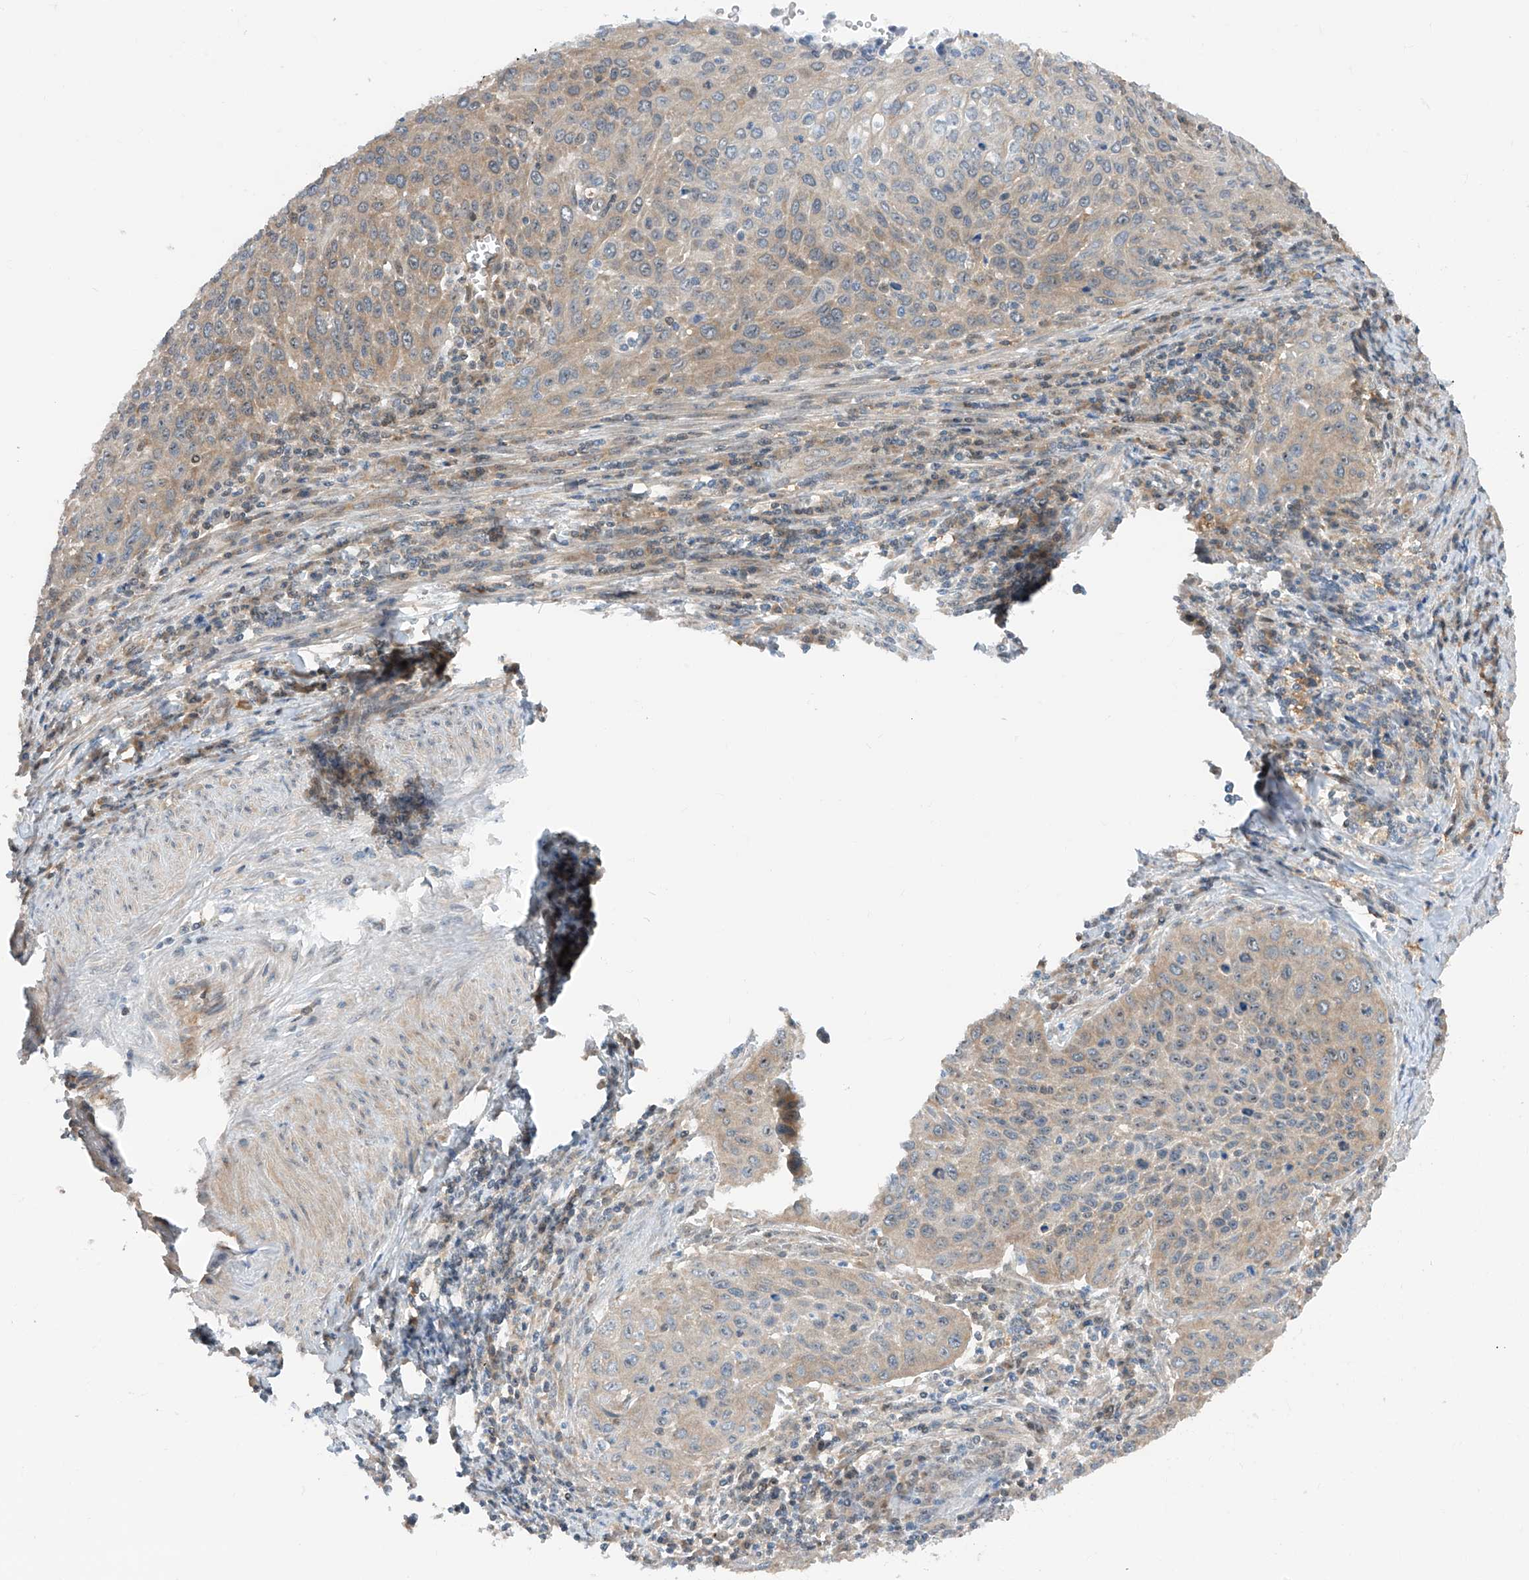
{"staining": {"intensity": "weak", "quantity": ">75%", "location": "cytoplasmic/membranous"}, "tissue": "cervical cancer", "cell_type": "Tumor cells", "image_type": "cancer", "snomed": [{"axis": "morphology", "description": "Squamous cell carcinoma, NOS"}, {"axis": "topography", "description": "Cervix"}], "caption": "IHC staining of squamous cell carcinoma (cervical), which reveals low levels of weak cytoplasmic/membranous expression in about >75% of tumor cells indicating weak cytoplasmic/membranous protein expression. The staining was performed using DAB (3,3'-diaminobenzidine) (brown) for protein detection and nuclei were counterstained in hematoxylin (blue).", "gene": "TTC38", "patient": {"sex": "female", "age": 32}}